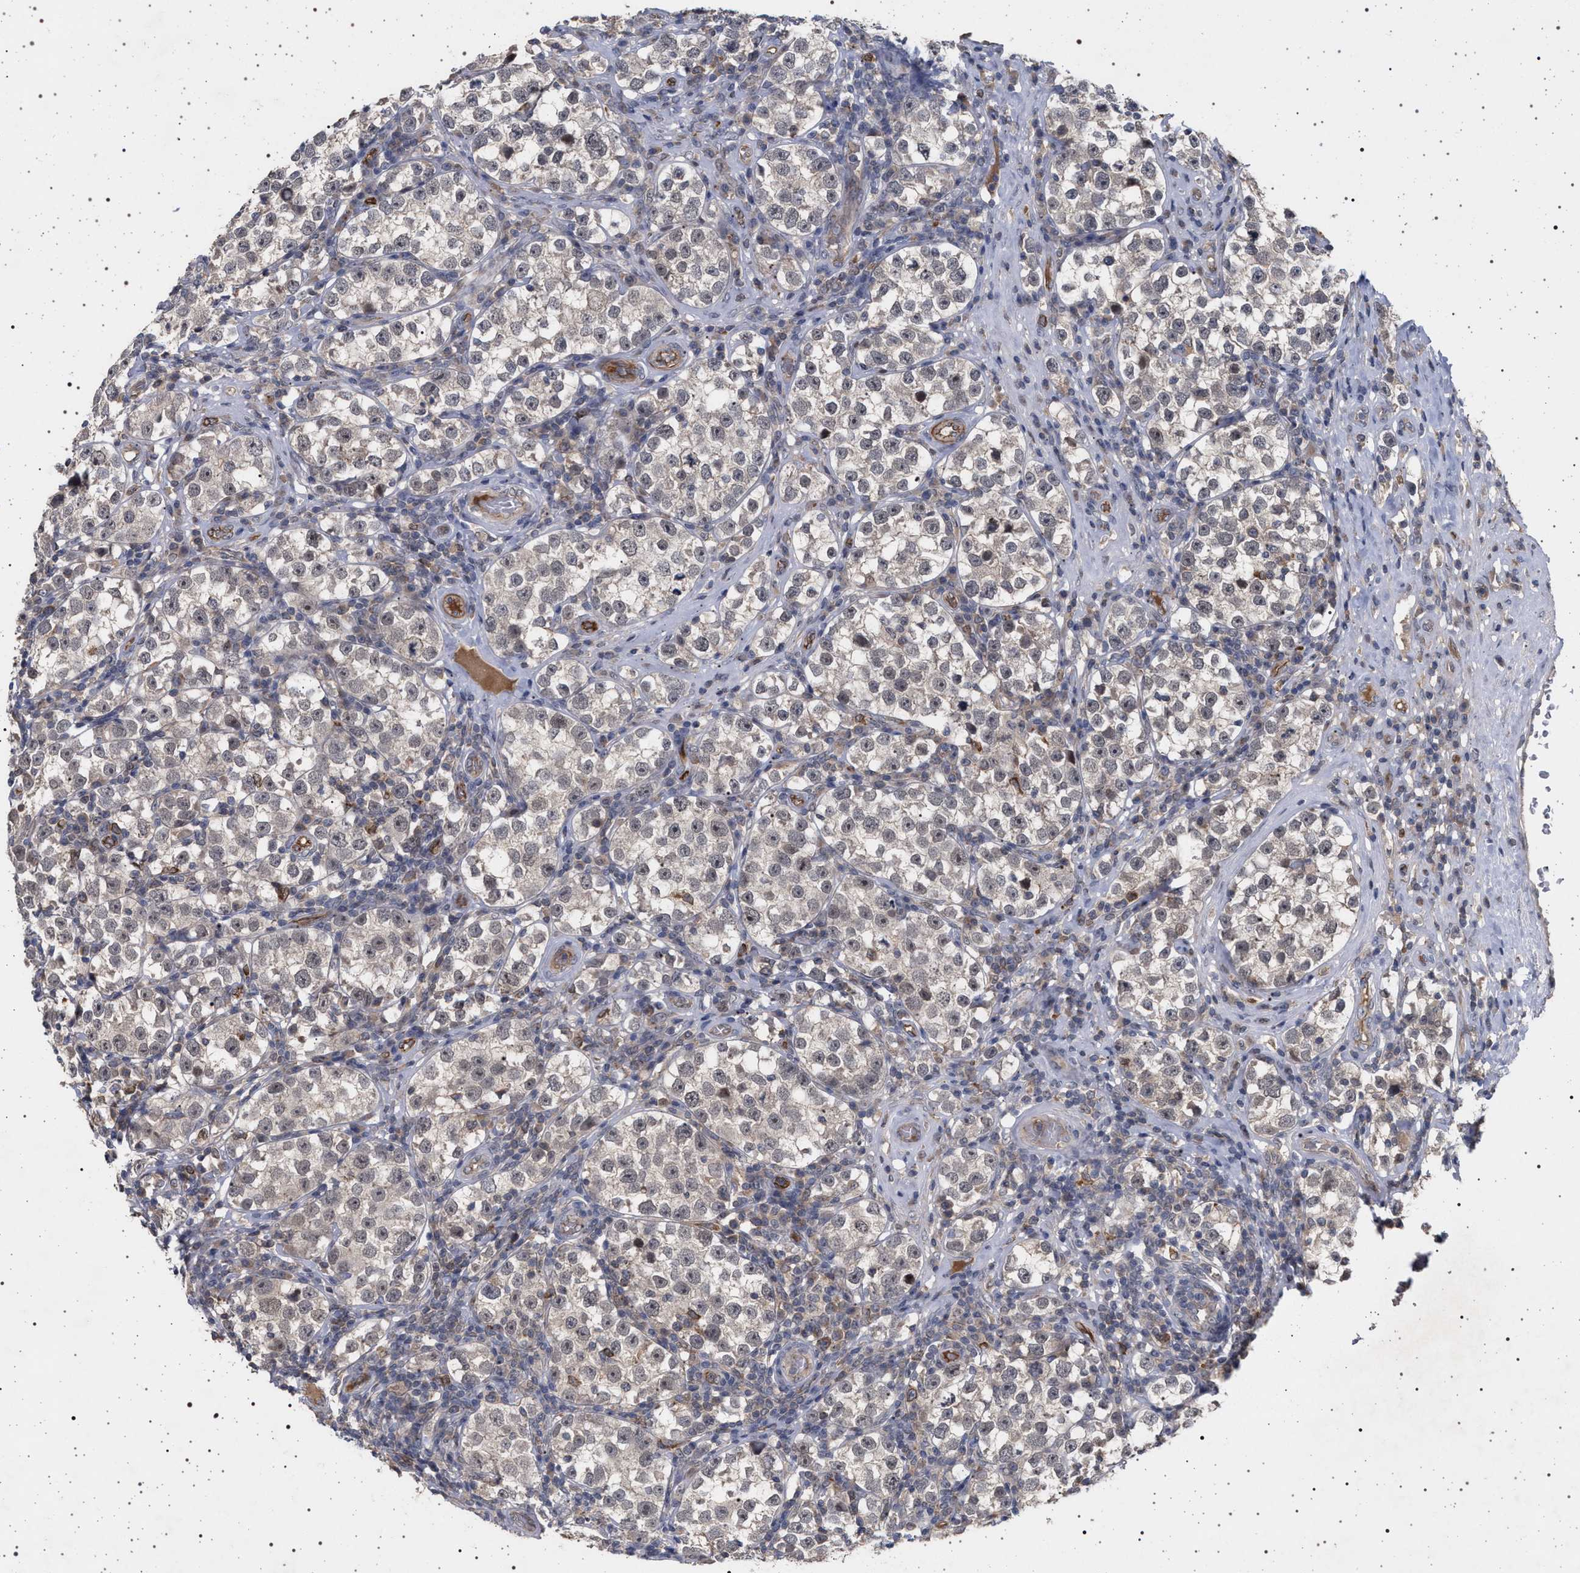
{"staining": {"intensity": "negative", "quantity": "none", "location": "none"}, "tissue": "testis cancer", "cell_type": "Tumor cells", "image_type": "cancer", "snomed": [{"axis": "morphology", "description": "Normal tissue, NOS"}, {"axis": "morphology", "description": "Seminoma, NOS"}, {"axis": "topography", "description": "Testis"}], "caption": "The image shows no staining of tumor cells in seminoma (testis).", "gene": "RBM48", "patient": {"sex": "male", "age": 43}}